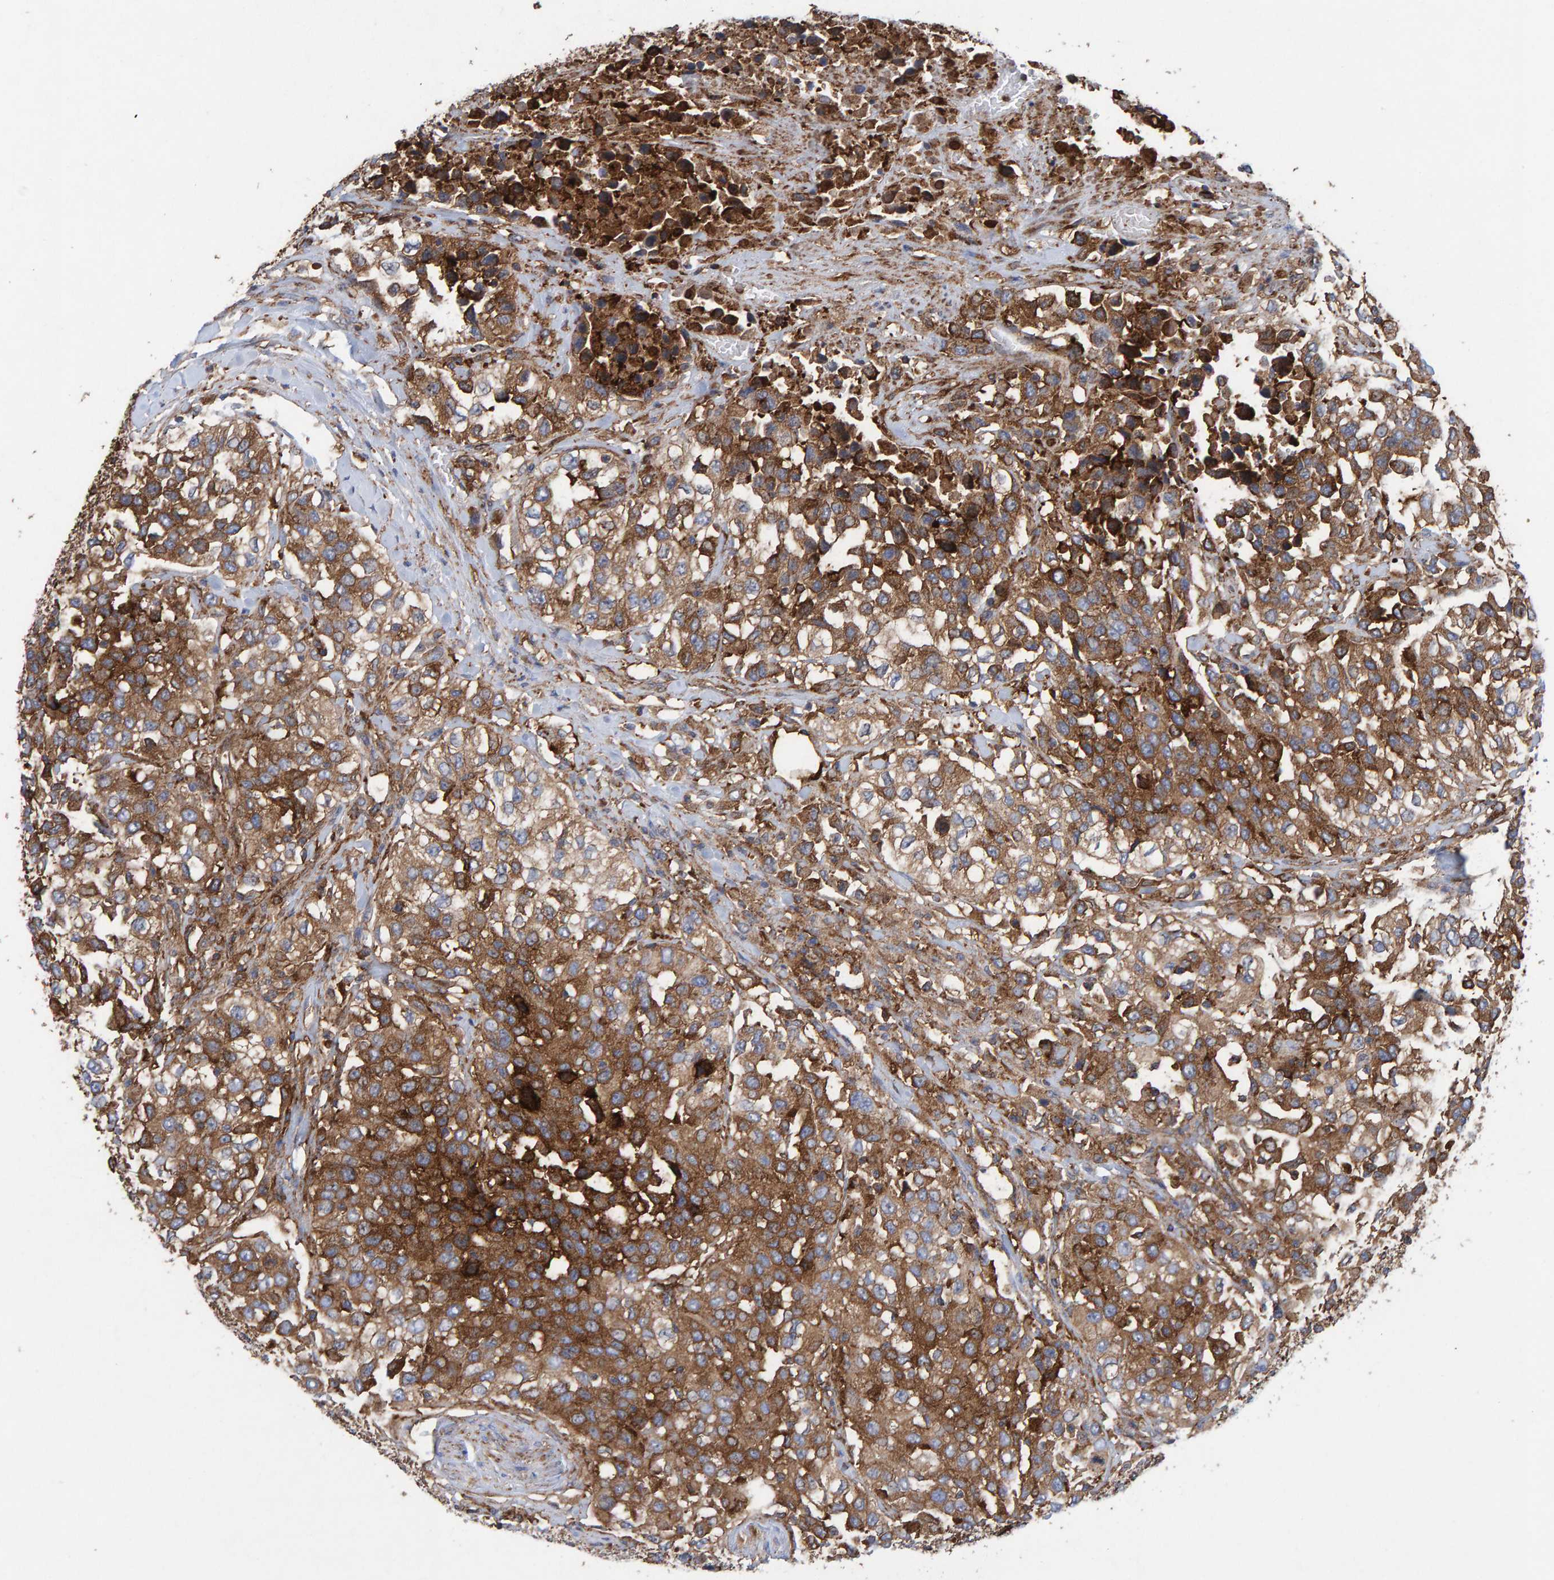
{"staining": {"intensity": "moderate", "quantity": ">75%", "location": "cytoplasmic/membranous"}, "tissue": "urothelial cancer", "cell_type": "Tumor cells", "image_type": "cancer", "snomed": [{"axis": "morphology", "description": "Urothelial carcinoma, High grade"}, {"axis": "topography", "description": "Urinary bladder"}], "caption": "Approximately >75% of tumor cells in urothelial cancer exhibit moderate cytoplasmic/membranous protein positivity as visualized by brown immunohistochemical staining.", "gene": "MVP", "patient": {"sex": "female", "age": 80}}